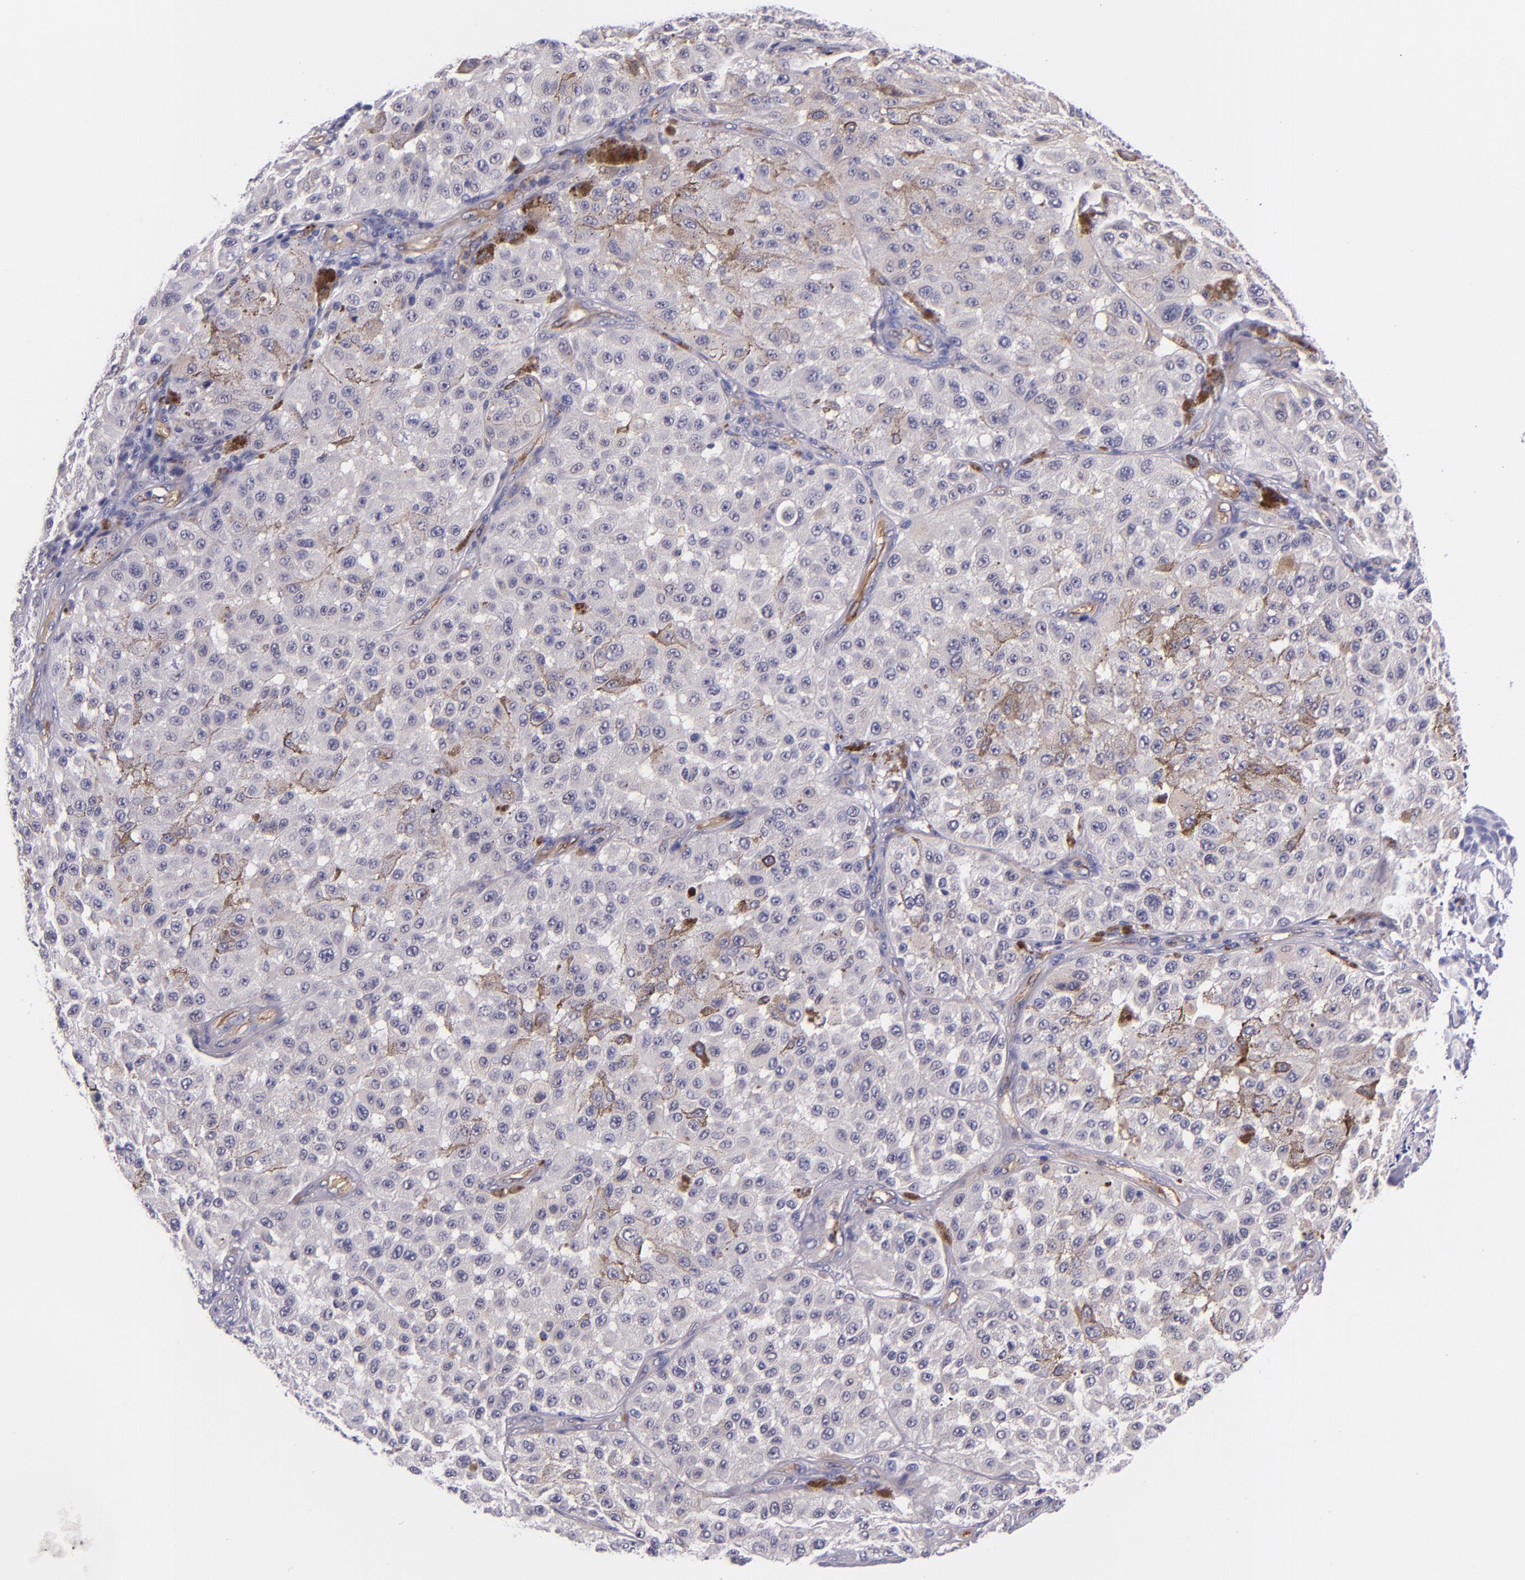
{"staining": {"intensity": "strong", "quantity": "<25%", "location": "cytoplasmic/membranous"}, "tissue": "melanoma", "cell_type": "Tumor cells", "image_type": "cancer", "snomed": [{"axis": "morphology", "description": "Malignant melanoma, NOS"}, {"axis": "topography", "description": "Skin"}], "caption": "DAB immunohistochemical staining of human malignant melanoma reveals strong cytoplasmic/membranous protein positivity in about <25% of tumor cells.", "gene": "NOS3", "patient": {"sex": "female", "age": 64}}